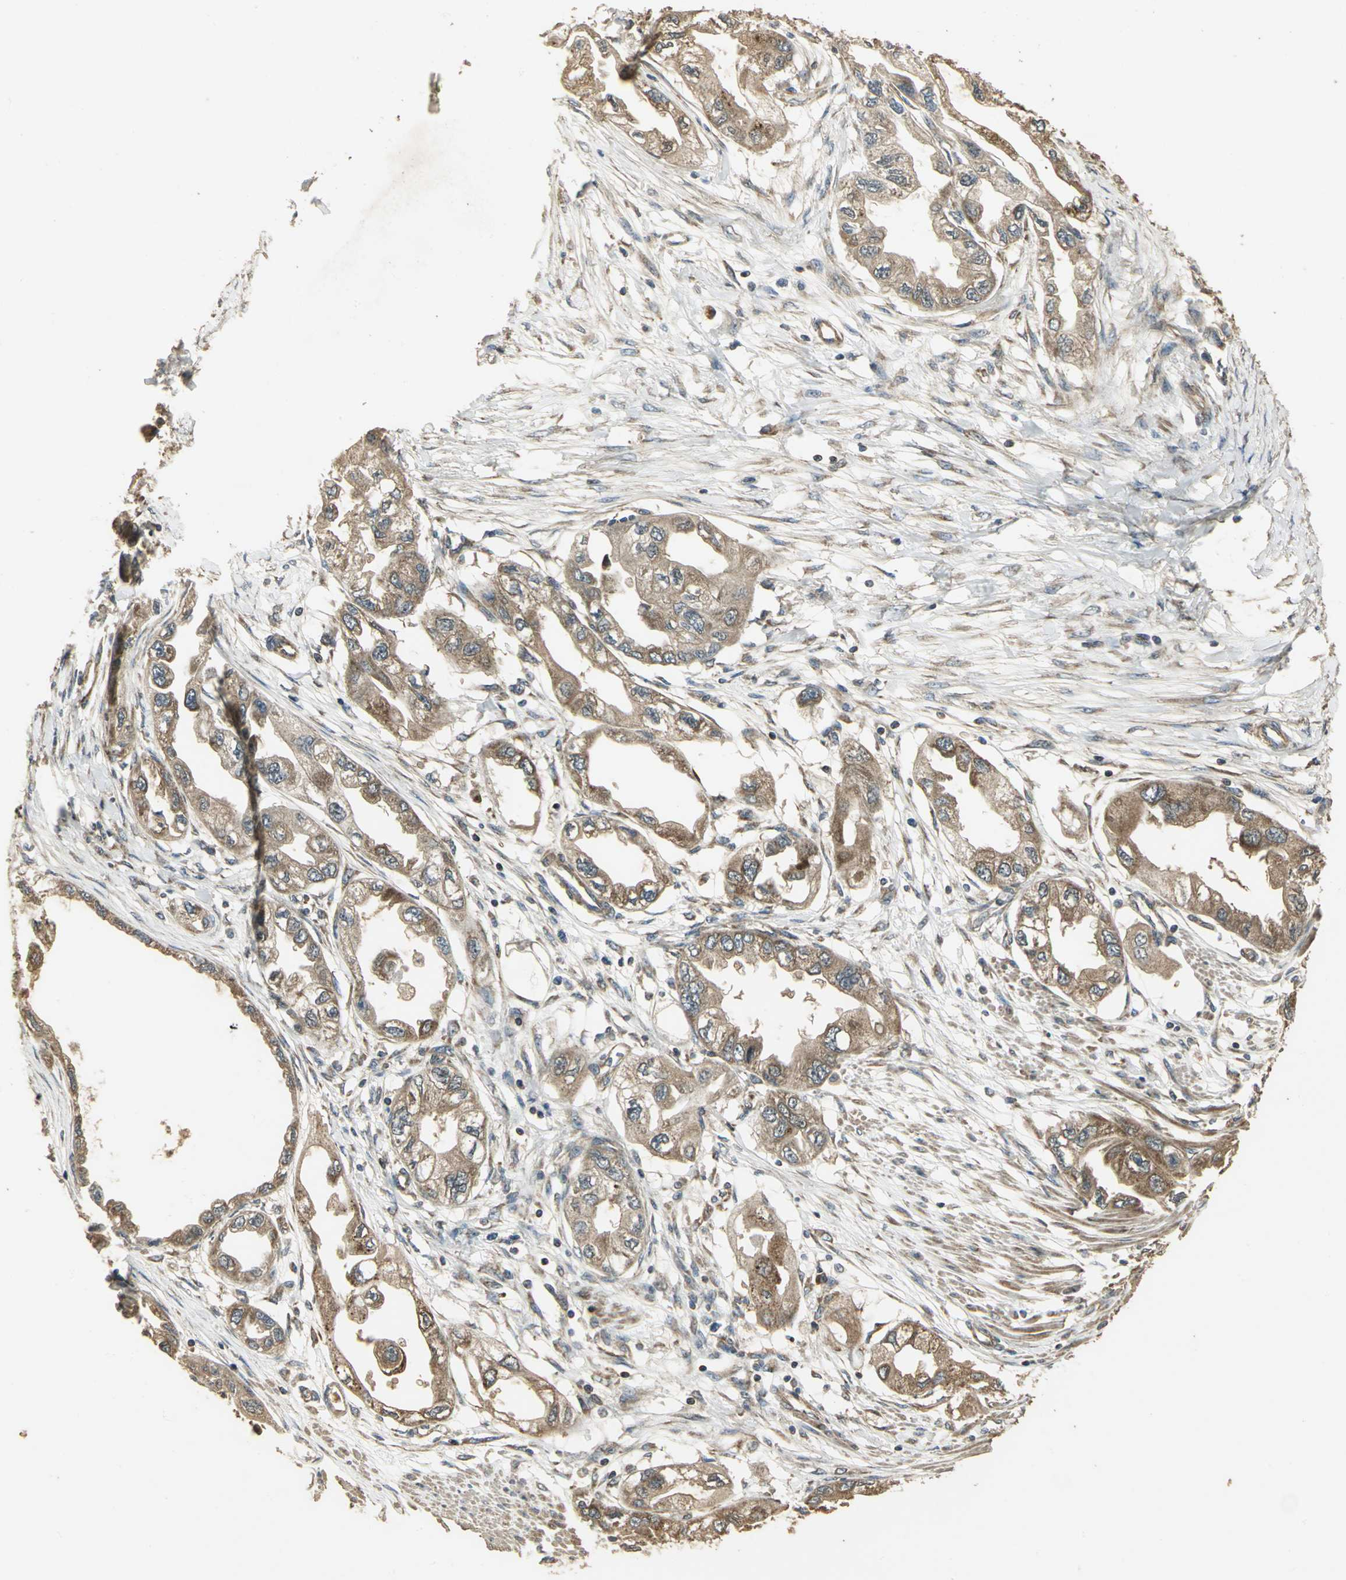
{"staining": {"intensity": "strong", "quantity": ">75%", "location": "cytoplasmic/membranous"}, "tissue": "endometrial cancer", "cell_type": "Tumor cells", "image_type": "cancer", "snomed": [{"axis": "morphology", "description": "Adenocarcinoma, NOS"}, {"axis": "topography", "description": "Endometrium"}], "caption": "Tumor cells display high levels of strong cytoplasmic/membranous expression in approximately >75% of cells in endometrial adenocarcinoma.", "gene": "KANK1", "patient": {"sex": "female", "age": 67}}